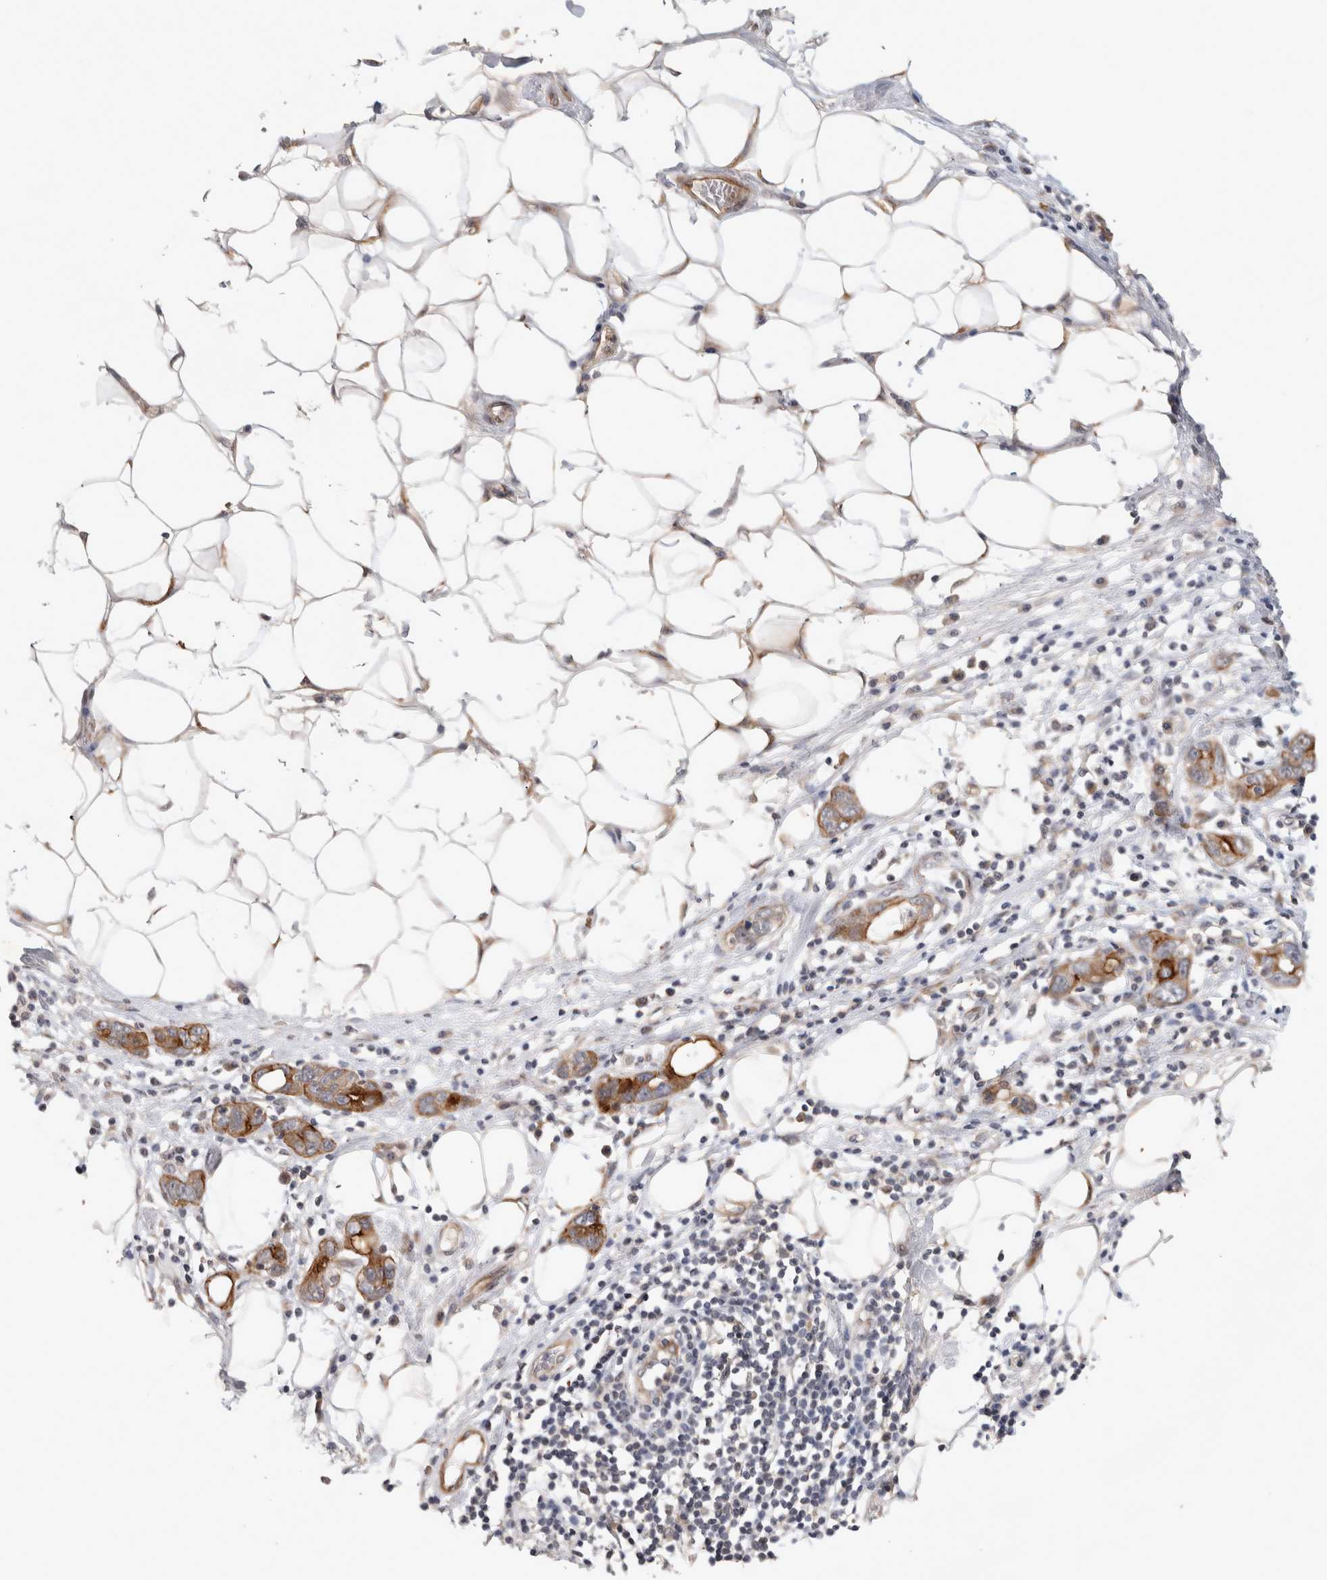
{"staining": {"intensity": "moderate", "quantity": ">75%", "location": "cytoplasmic/membranous"}, "tissue": "stomach cancer", "cell_type": "Tumor cells", "image_type": "cancer", "snomed": [{"axis": "morphology", "description": "Adenocarcinoma, NOS"}, {"axis": "topography", "description": "Stomach, lower"}], "caption": "Brown immunohistochemical staining in adenocarcinoma (stomach) shows moderate cytoplasmic/membranous staining in approximately >75% of tumor cells.", "gene": "CRISPLD1", "patient": {"sex": "female", "age": 93}}